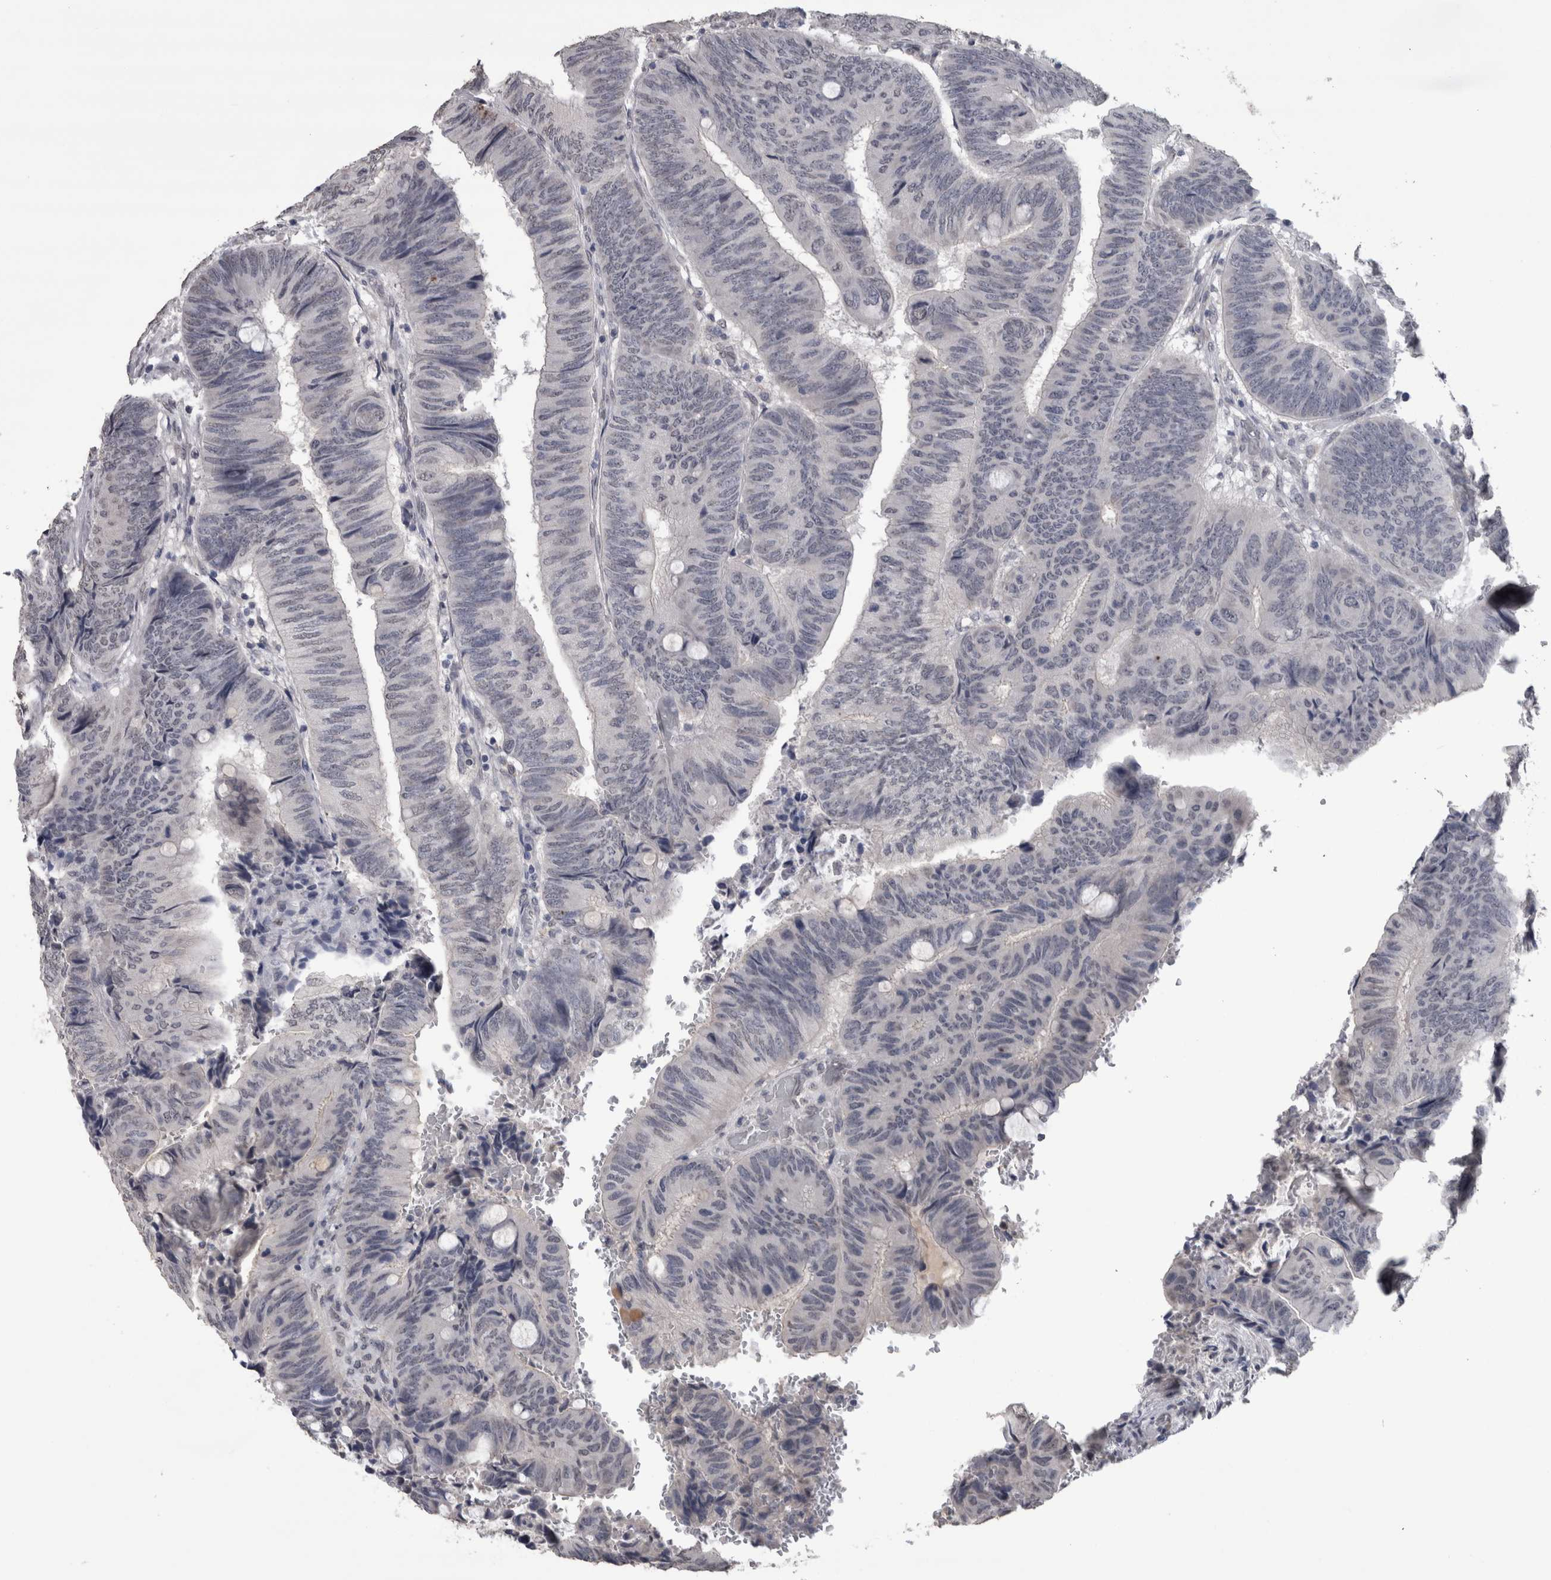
{"staining": {"intensity": "negative", "quantity": "none", "location": "none"}, "tissue": "colorectal cancer", "cell_type": "Tumor cells", "image_type": "cancer", "snomed": [{"axis": "morphology", "description": "Normal tissue, NOS"}, {"axis": "morphology", "description": "Adenocarcinoma, NOS"}, {"axis": "topography", "description": "Rectum"}, {"axis": "topography", "description": "Peripheral nerve tissue"}], "caption": "Immunohistochemical staining of human adenocarcinoma (colorectal) shows no significant staining in tumor cells.", "gene": "PAX5", "patient": {"sex": "male", "age": 92}}